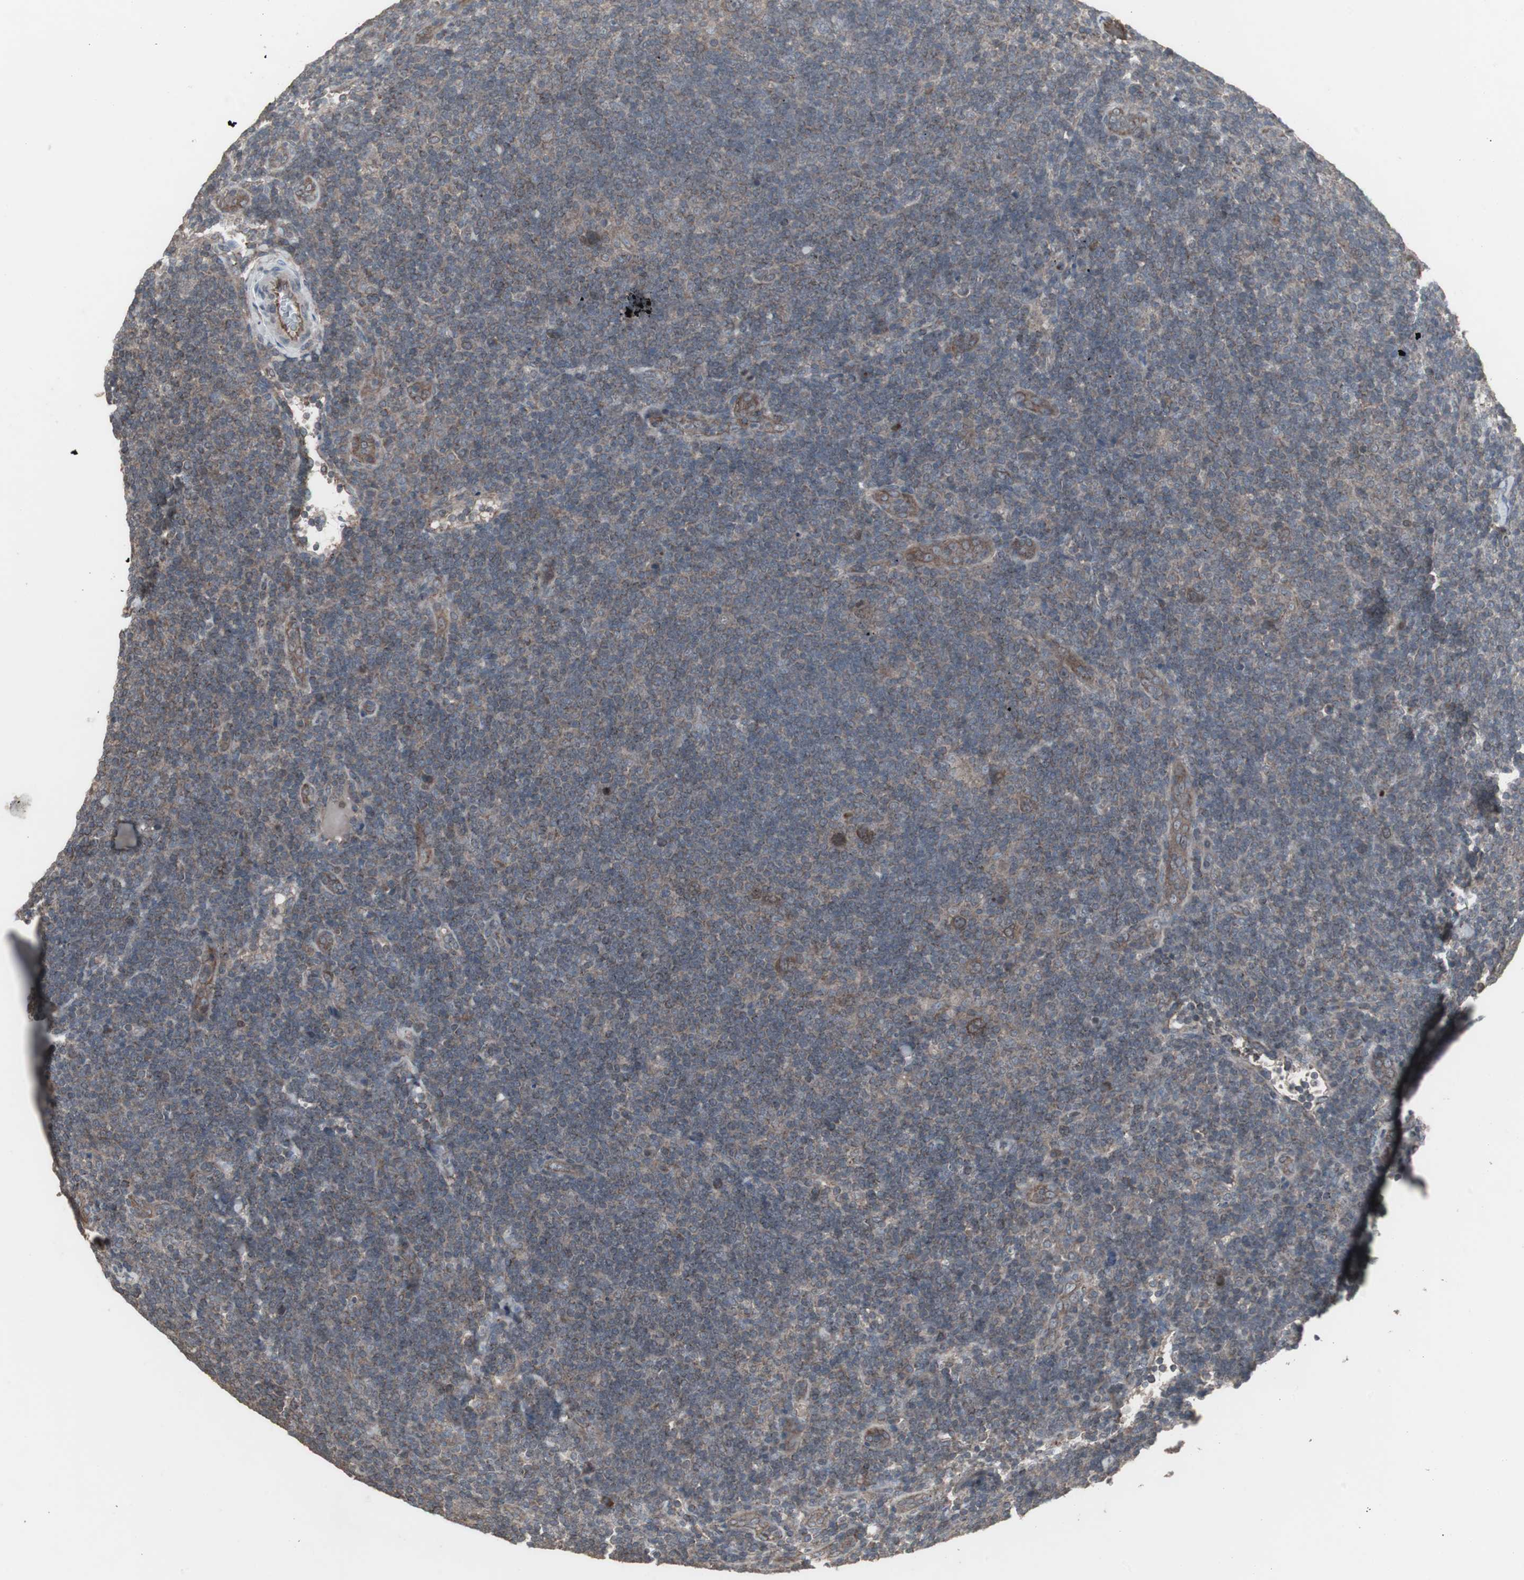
{"staining": {"intensity": "moderate", "quantity": "<25%", "location": "cytoplasmic/membranous"}, "tissue": "lymphoma", "cell_type": "Tumor cells", "image_type": "cancer", "snomed": [{"axis": "morphology", "description": "Hodgkin's disease, NOS"}, {"axis": "topography", "description": "Lymph node"}], "caption": "The histopathology image demonstrates immunohistochemical staining of lymphoma. There is moderate cytoplasmic/membranous positivity is appreciated in approximately <25% of tumor cells. Immunohistochemistry (ihc) stains the protein of interest in brown and the nuclei are stained blue.", "gene": "SSTR2", "patient": {"sex": "female", "age": 57}}